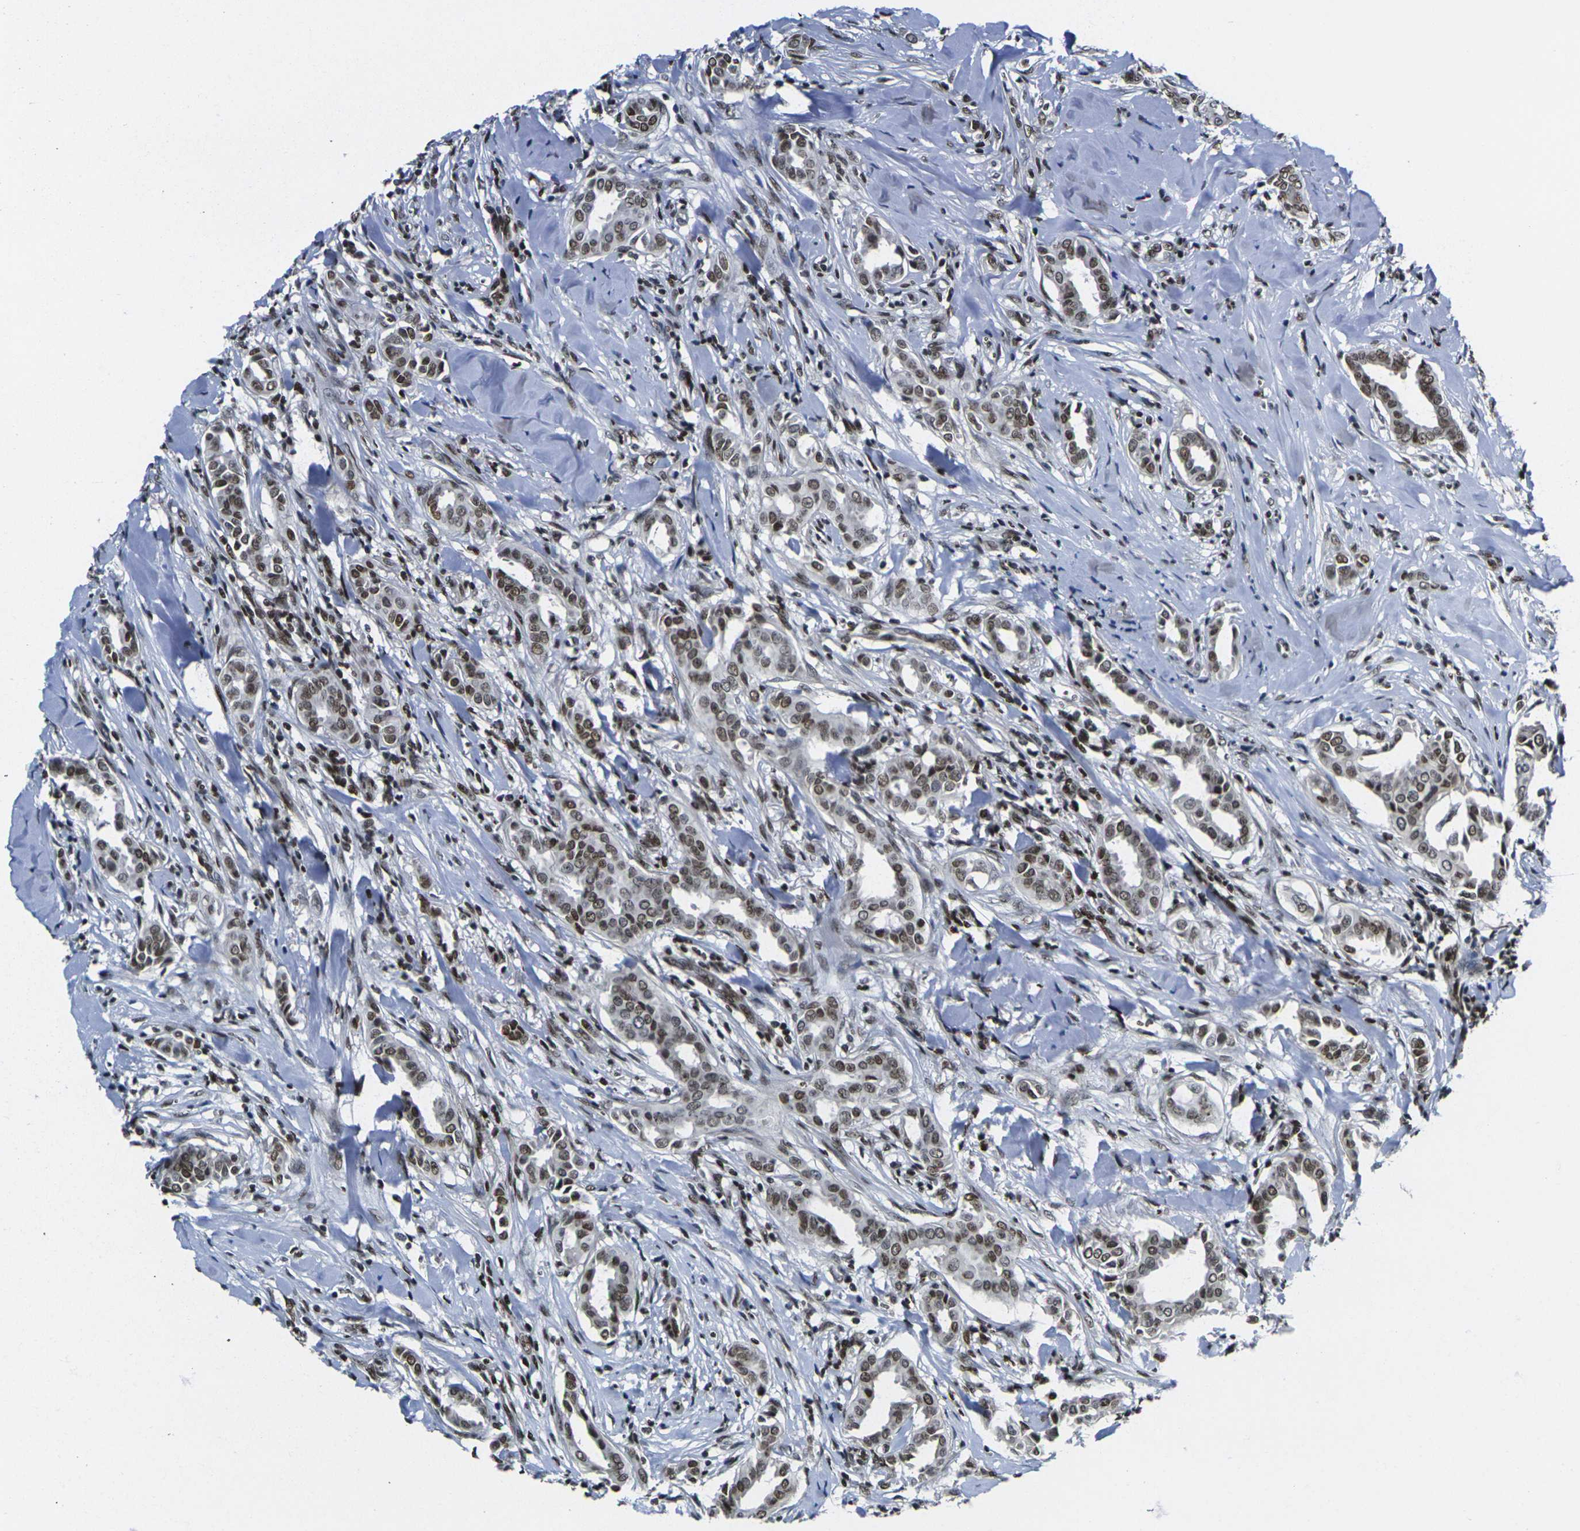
{"staining": {"intensity": "strong", "quantity": ">75%", "location": "nuclear"}, "tissue": "head and neck cancer", "cell_type": "Tumor cells", "image_type": "cancer", "snomed": [{"axis": "morphology", "description": "Adenocarcinoma, NOS"}, {"axis": "topography", "description": "Salivary gland"}, {"axis": "topography", "description": "Head-Neck"}], "caption": "High-magnification brightfield microscopy of head and neck adenocarcinoma stained with DAB (3,3'-diaminobenzidine) (brown) and counterstained with hematoxylin (blue). tumor cells exhibit strong nuclear expression is seen in about>75% of cells.", "gene": "H1-10", "patient": {"sex": "female", "age": 59}}